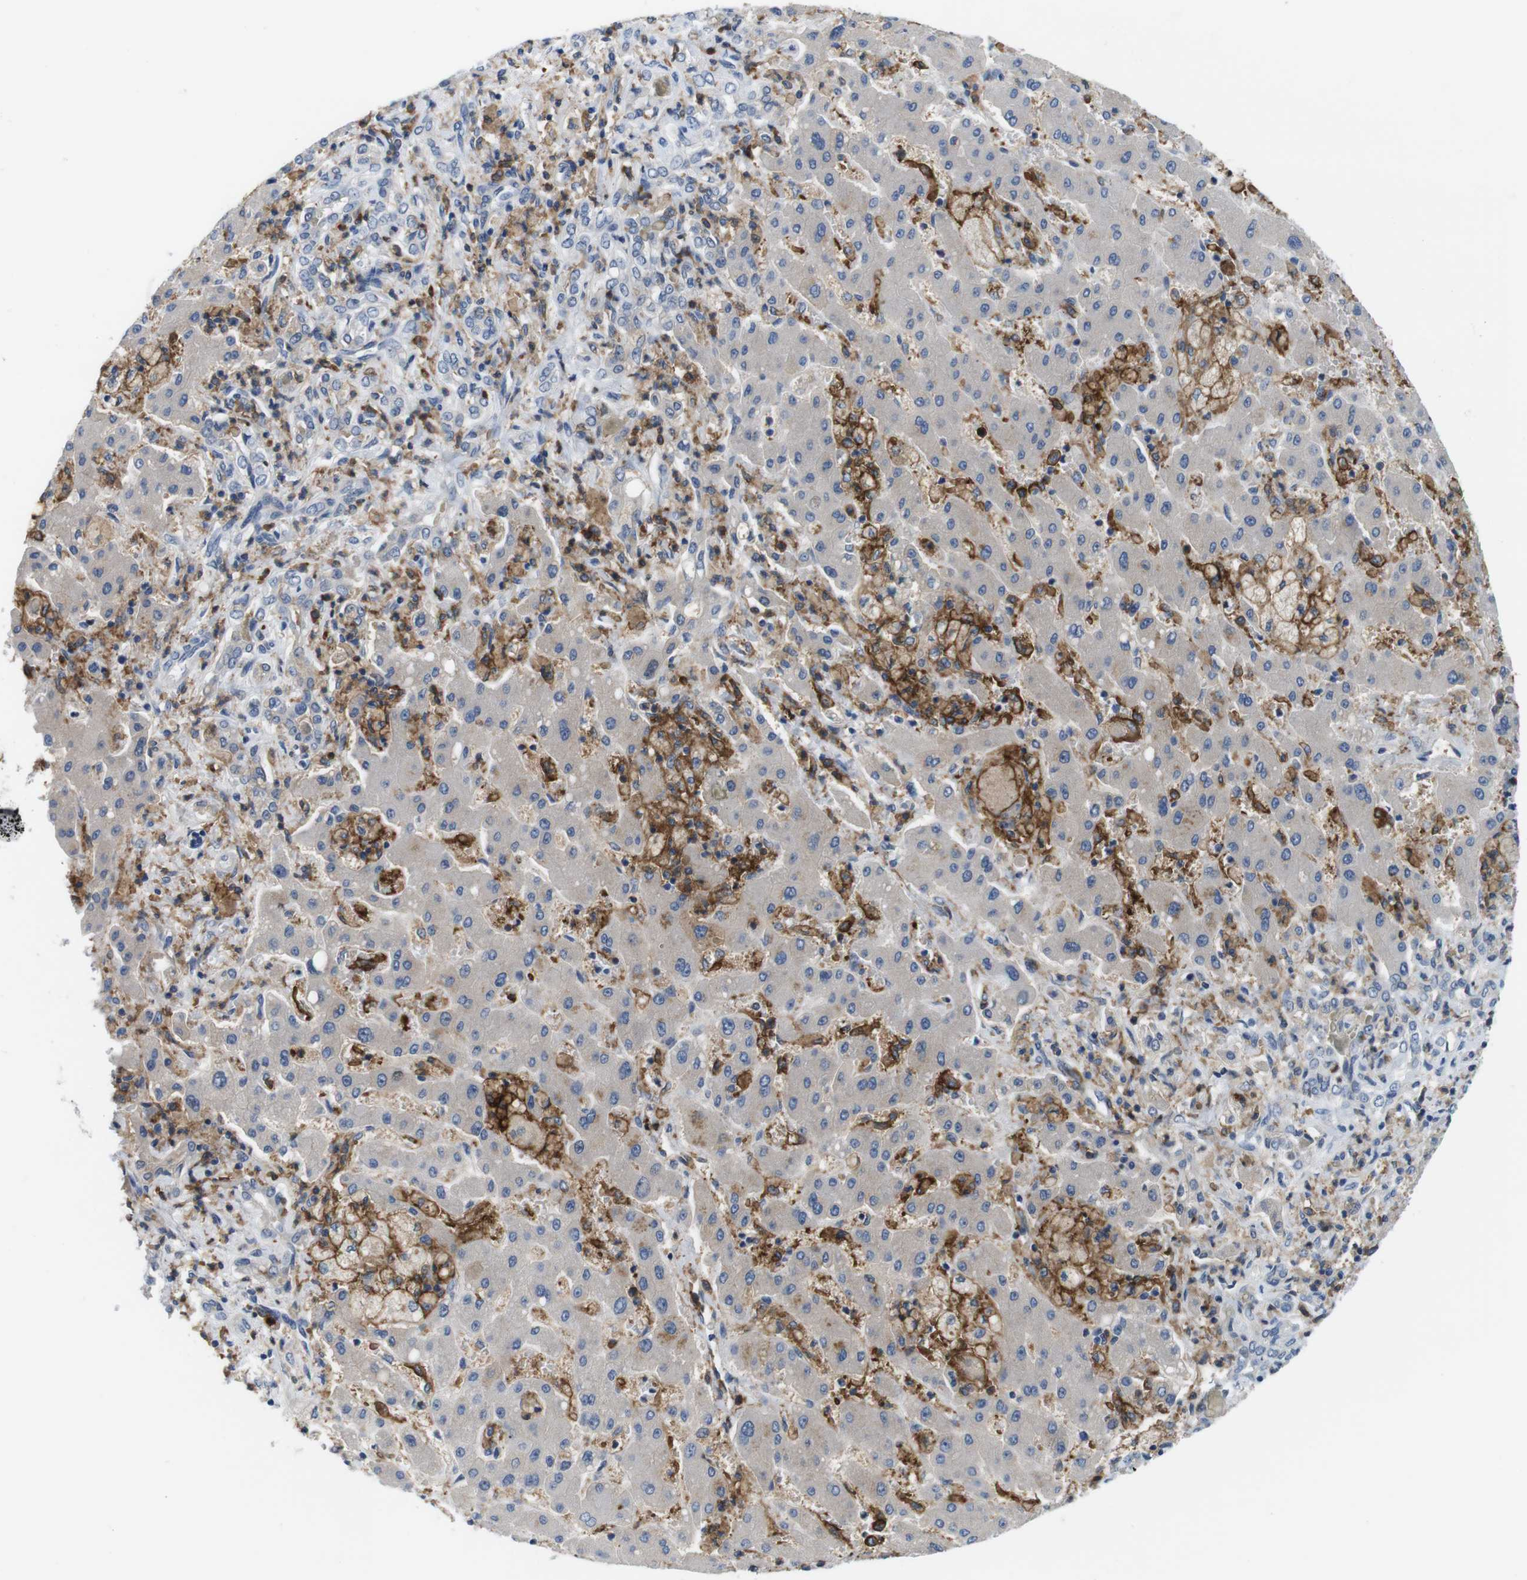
{"staining": {"intensity": "weak", "quantity": "<25%", "location": "cytoplasmic/membranous"}, "tissue": "liver cancer", "cell_type": "Tumor cells", "image_type": "cancer", "snomed": [{"axis": "morphology", "description": "Cholangiocarcinoma"}, {"axis": "topography", "description": "Liver"}], "caption": "Liver cholangiocarcinoma was stained to show a protein in brown. There is no significant expression in tumor cells.", "gene": "CD300C", "patient": {"sex": "male", "age": 50}}